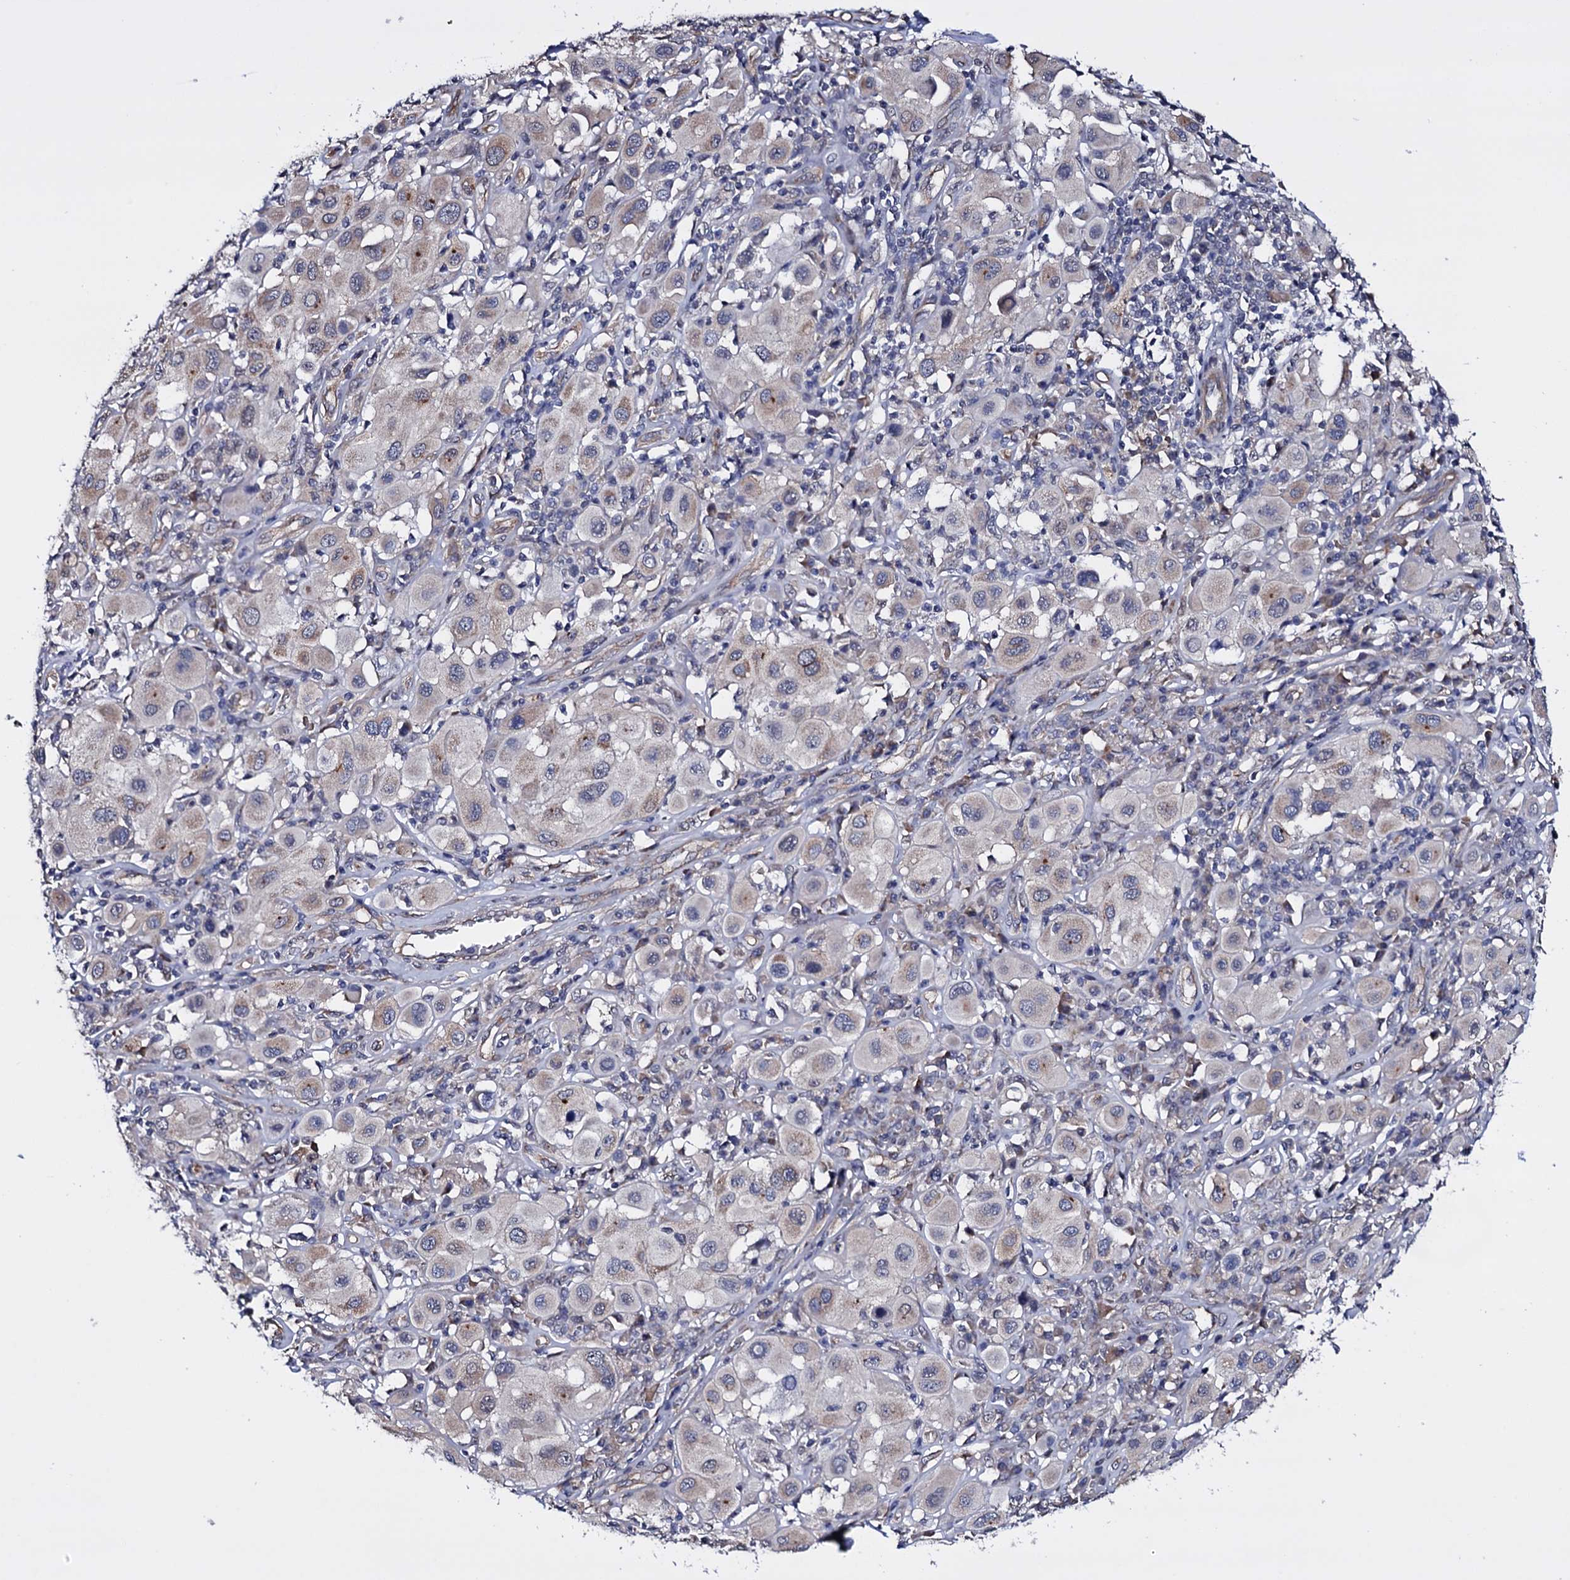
{"staining": {"intensity": "moderate", "quantity": "<25%", "location": "cytoplasmic/membranous"}, "tissue": "melanoma", "cell_type": "Tumor cells", "image_type": "cancer", "snomed": [{"axis": "morphology", "description": "Malignant melanoma, Metastatic site"}, {"axis": "topography", "description": "Skin"}], "caption": "Malignant melanoma (metastatic site) was stained to show a protein in brown. There is low levels of moderate cytoplasmic/membranous positivity in approximately <25% of tumor cells.", "gene": "GAREM1", "patient": {"sex": "male", "age": 41}}